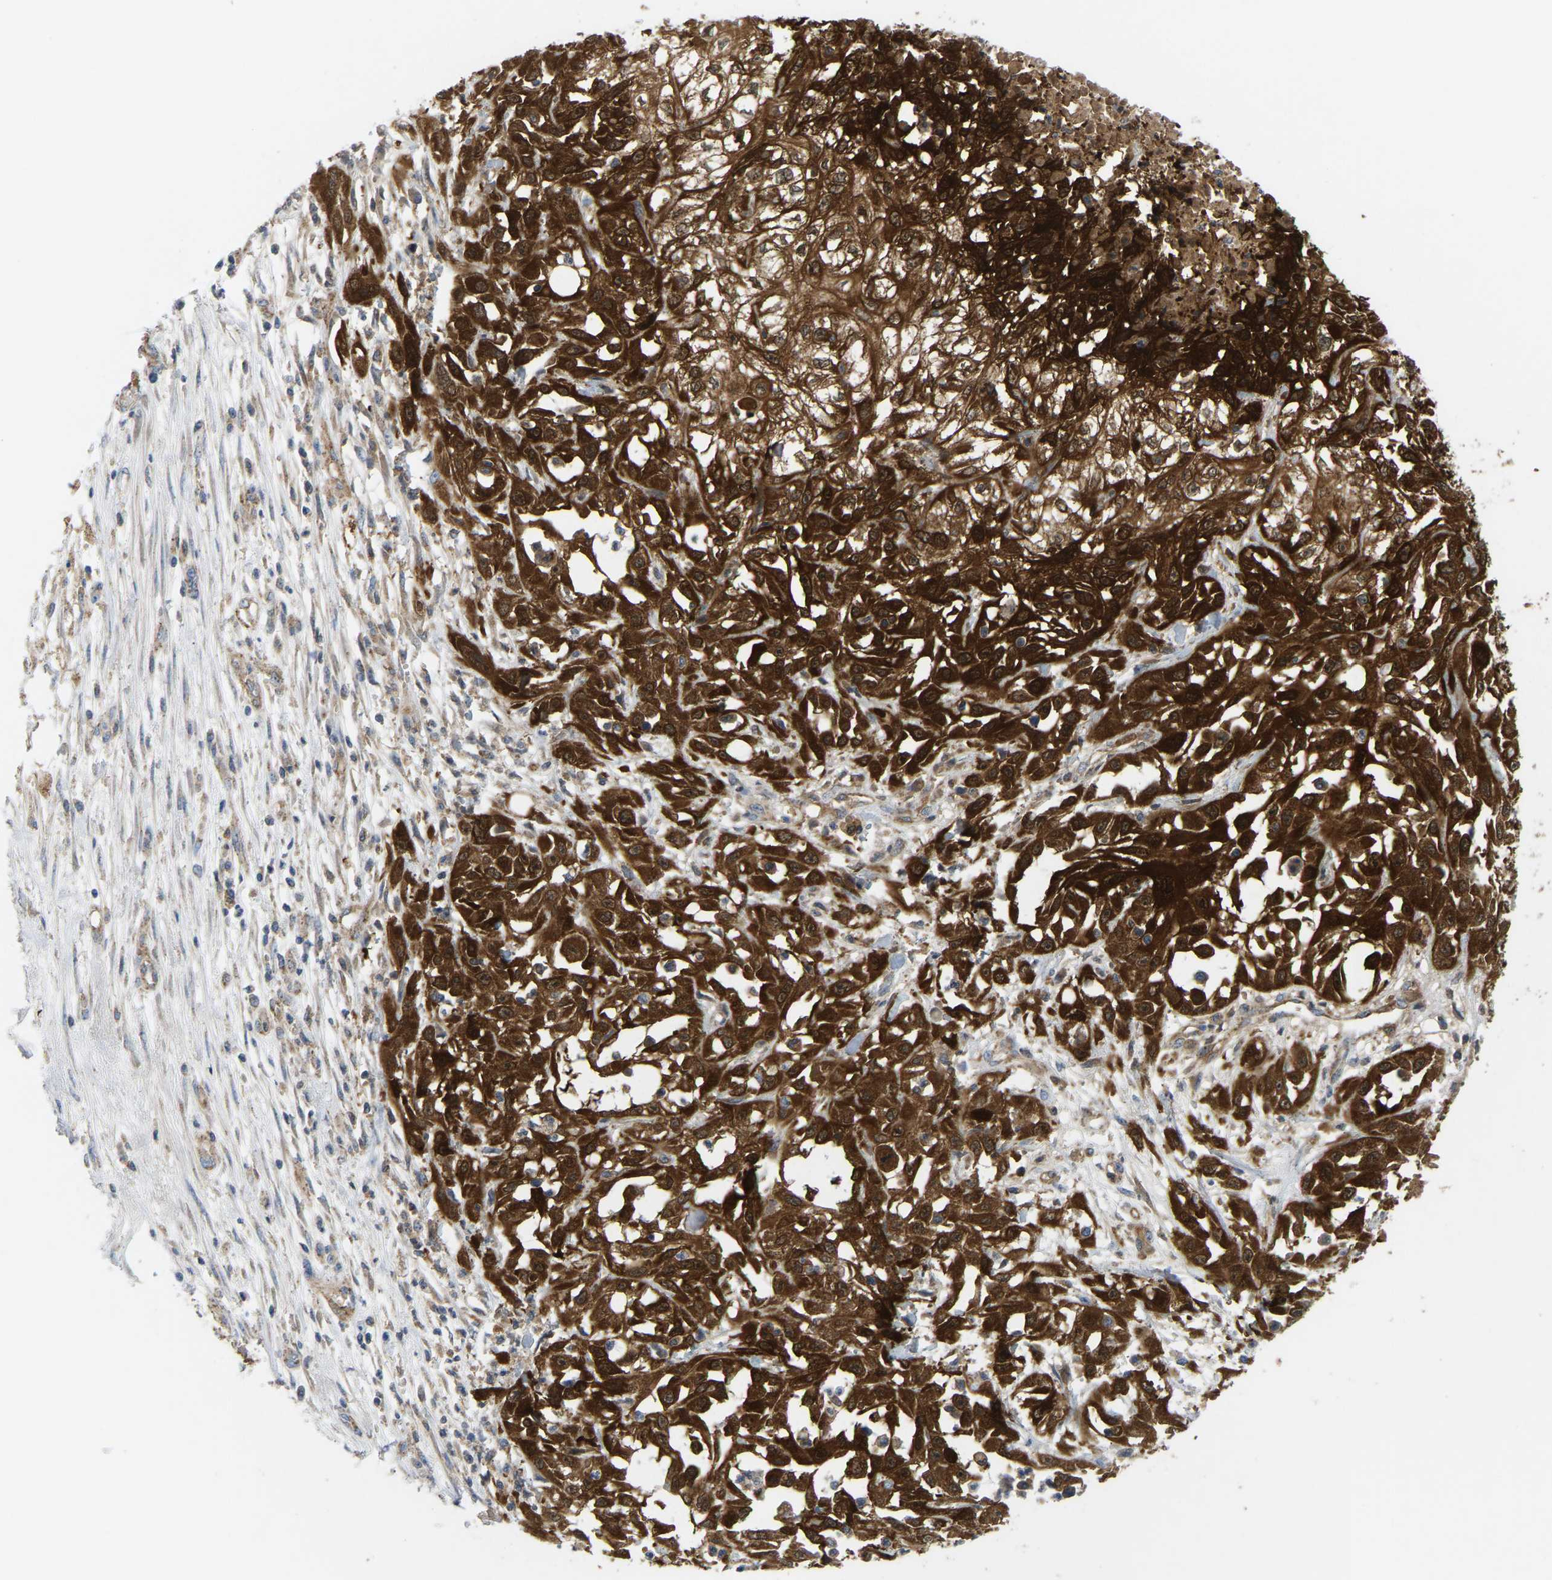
{"staining": {"intensity": "strong", "quantity": ">75%", "location": "cytoplasmic/membranous"}, "tissue": "skin cancer", "cell_type": "Tumor cells", "image_type": "cancer", "snomed": [{"axis": "morphology", "description": "Squamous cell carcinoma, NOS"}, {"axis": "morphology", "description": "Squamous cell carcinoma, metastatic, NOS"}, {"axis": "topography", "description": "Skin"}, {"axis": "topography", "description": "Lymph node"}], "caption": "An immunohistochemistry image of tumor tissue is shown. Protein staining in brown highlights strong cytoplasmic/membranous positivity in skin cancer within tumor cells. (DAB = brown stain, brightfield microscopy at high magnification).", "gene": "SERPINB5", "patient": {"sex": "male", "age": 75}}